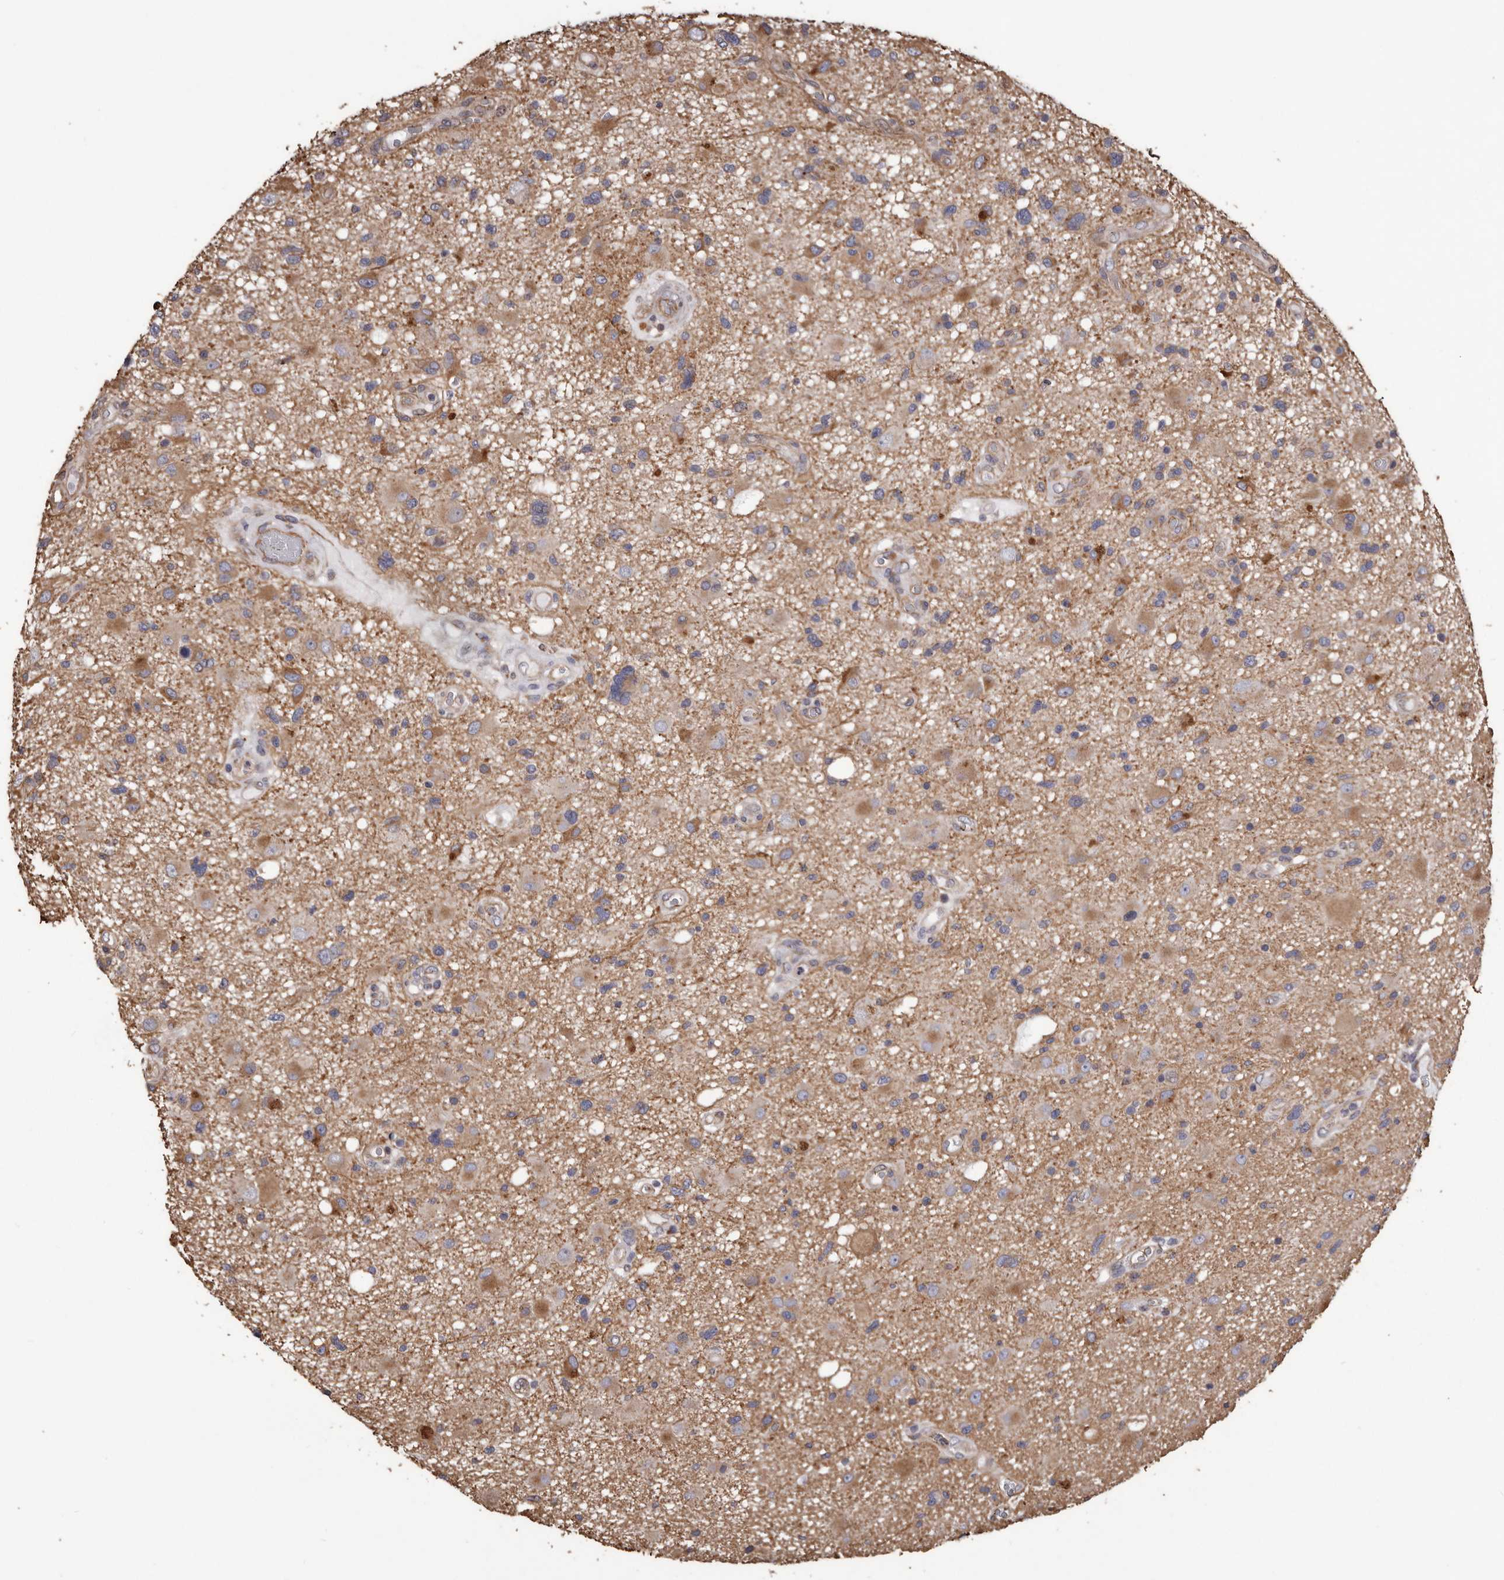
{"staining": {"intensity": "negative", "quantity": "none", "location": "none"}, "tissue": "glioma", "cell_type": "Tumor cells", "image_type": "cancer", "snomed": [{"axis": "morphology", "description": "Glioma, malignant, High grade"}, {"axis": "topography", "description": "Brain"}], "caption": "A high-resolution histopathology image shows immunohistochemistry (IHC) staining of malignant glioma (high-grade), which exhibits no significant positivity in tumor cells. The staining was performed using DAB (3,3'-diaminobenzidine) to visualize the protein expression in brown, while the nuclei were stained in blue with hematoxylin (Magnification: 20x).", "gene": "CEP104", "patient": {"sex": "male", "age": 33}}